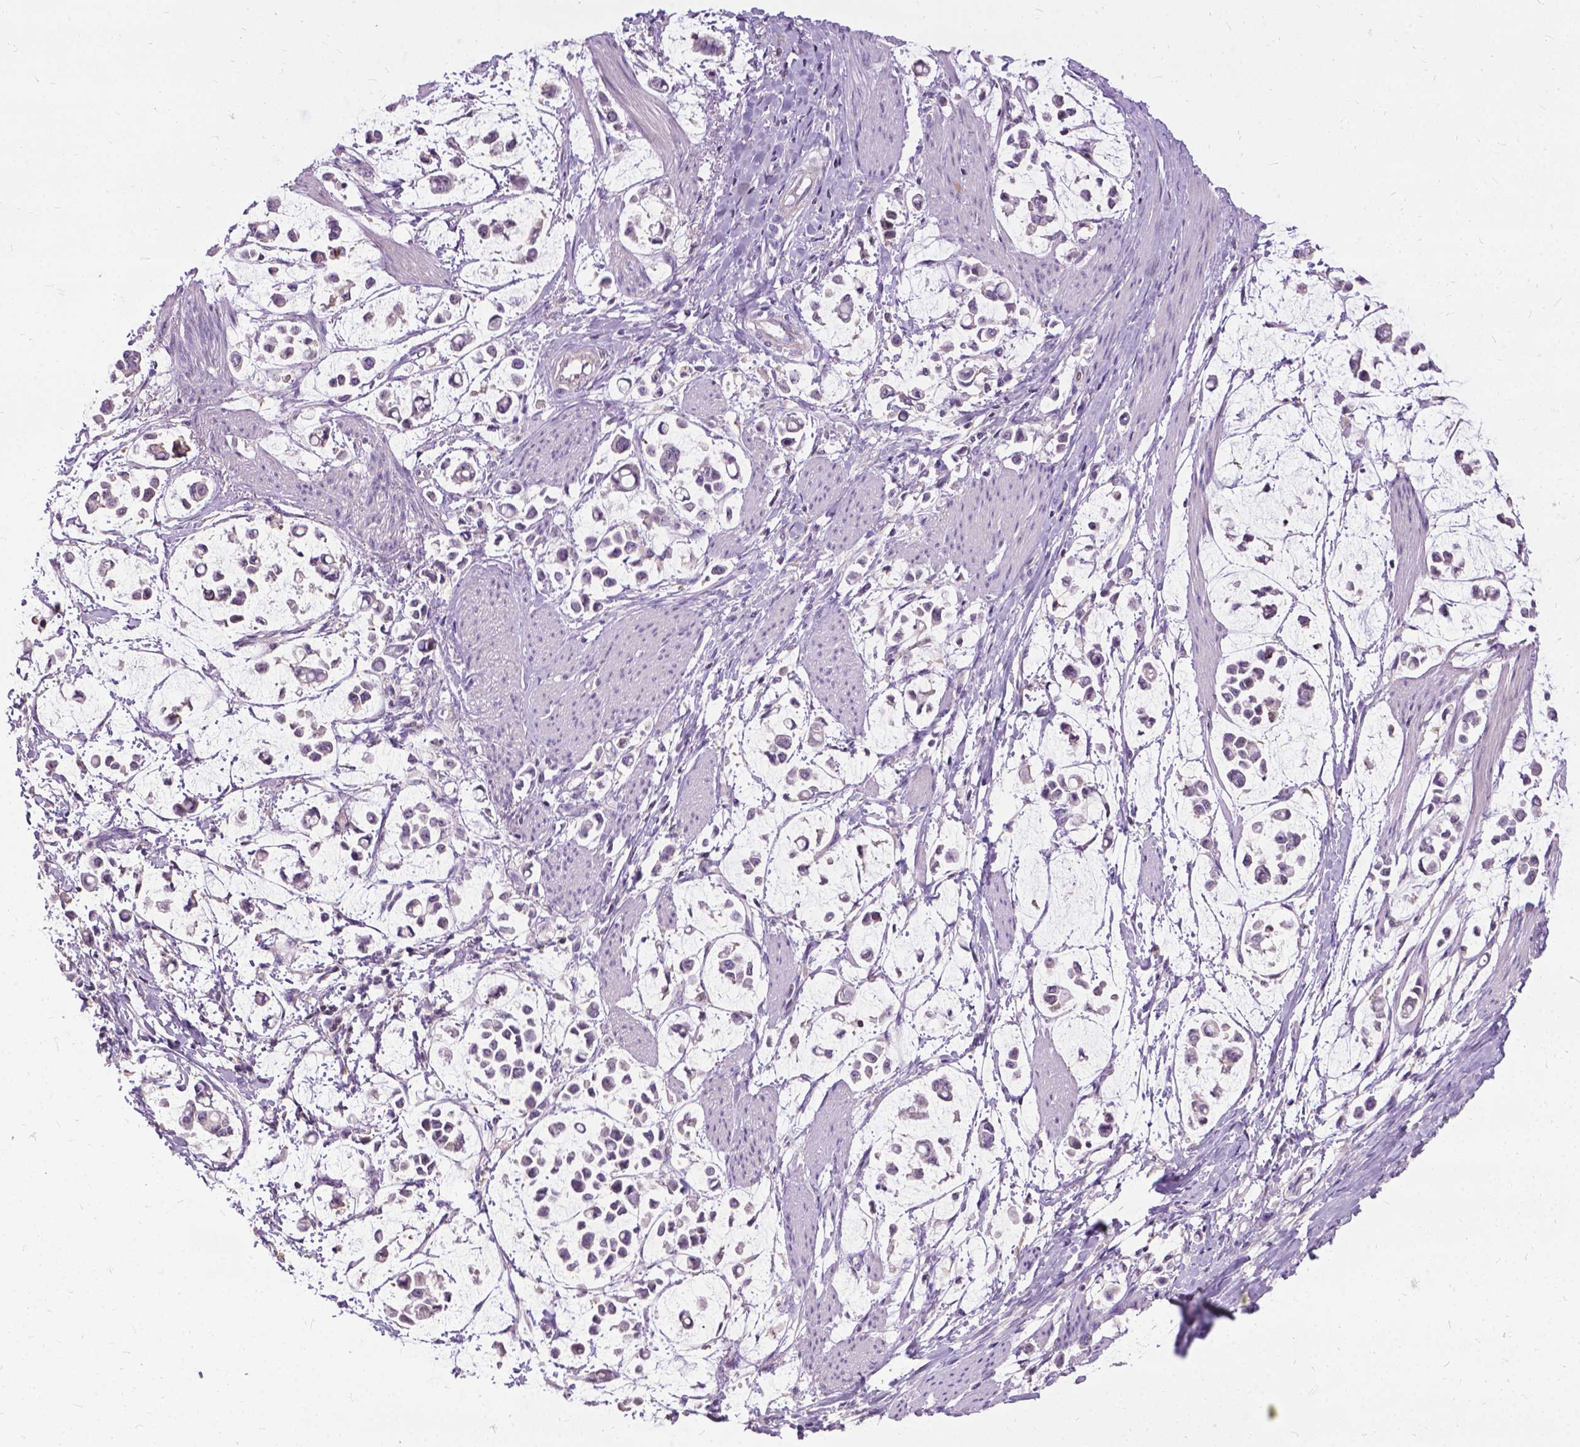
{"staining": {"intensity": "negative", "quantity": "none", "location": "none"}, "tissue": "stomach cancer", "cell_type": "Tumor cells", "image_type": "cancer", "snomed": [{"axis": "morphology", "description": "Adenocarcinoma, NOS"}, {"axis": "topography", "description": "Stomach"}], "caption": "The immunohistochemistry (IHC) micrograph has no significant positivity in tumor cells of adenocarcinoma (stomach) tissue.", "gene": "JAK3", "patient": {"sex": "male", "age": 82}}